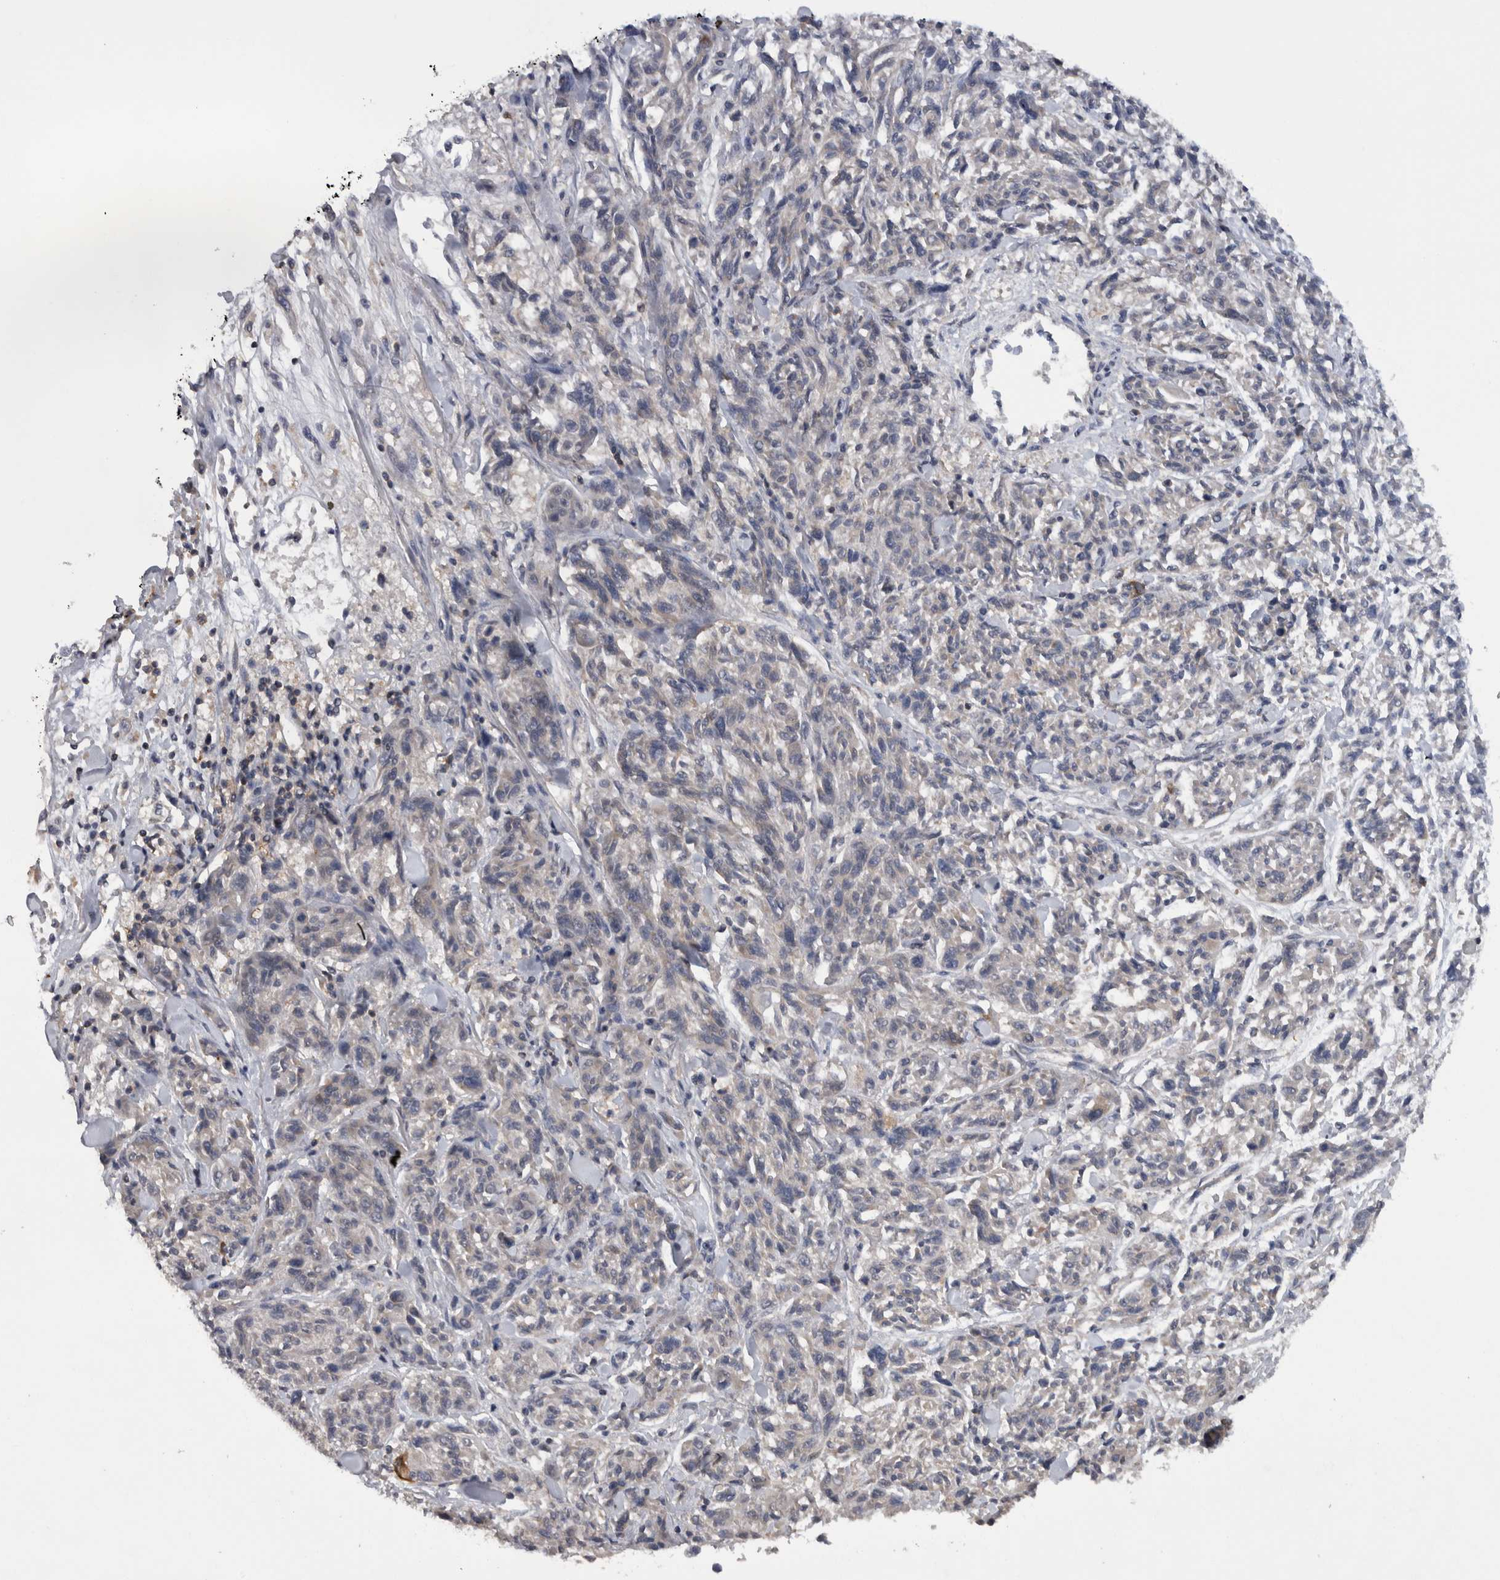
{"staining": {"intensity": "negative", "quantity": "none", "location": "none"}, "tissue": "melanoma", "cell_type": "Tumor cells", "image_type": "cancer", "snomed": [{"axis": "morphology", "description": "Malignant melanoma, NOS"}, {"axis": "topography", "description": "Skin"}], "caption": "Human malignant melanoma stained for a protein using immunohistochemistry (IHC) demonstrates no positivity in tumor cells.", "gene": "NFATC2", "patient": {"sex": "male", "age": 53}}